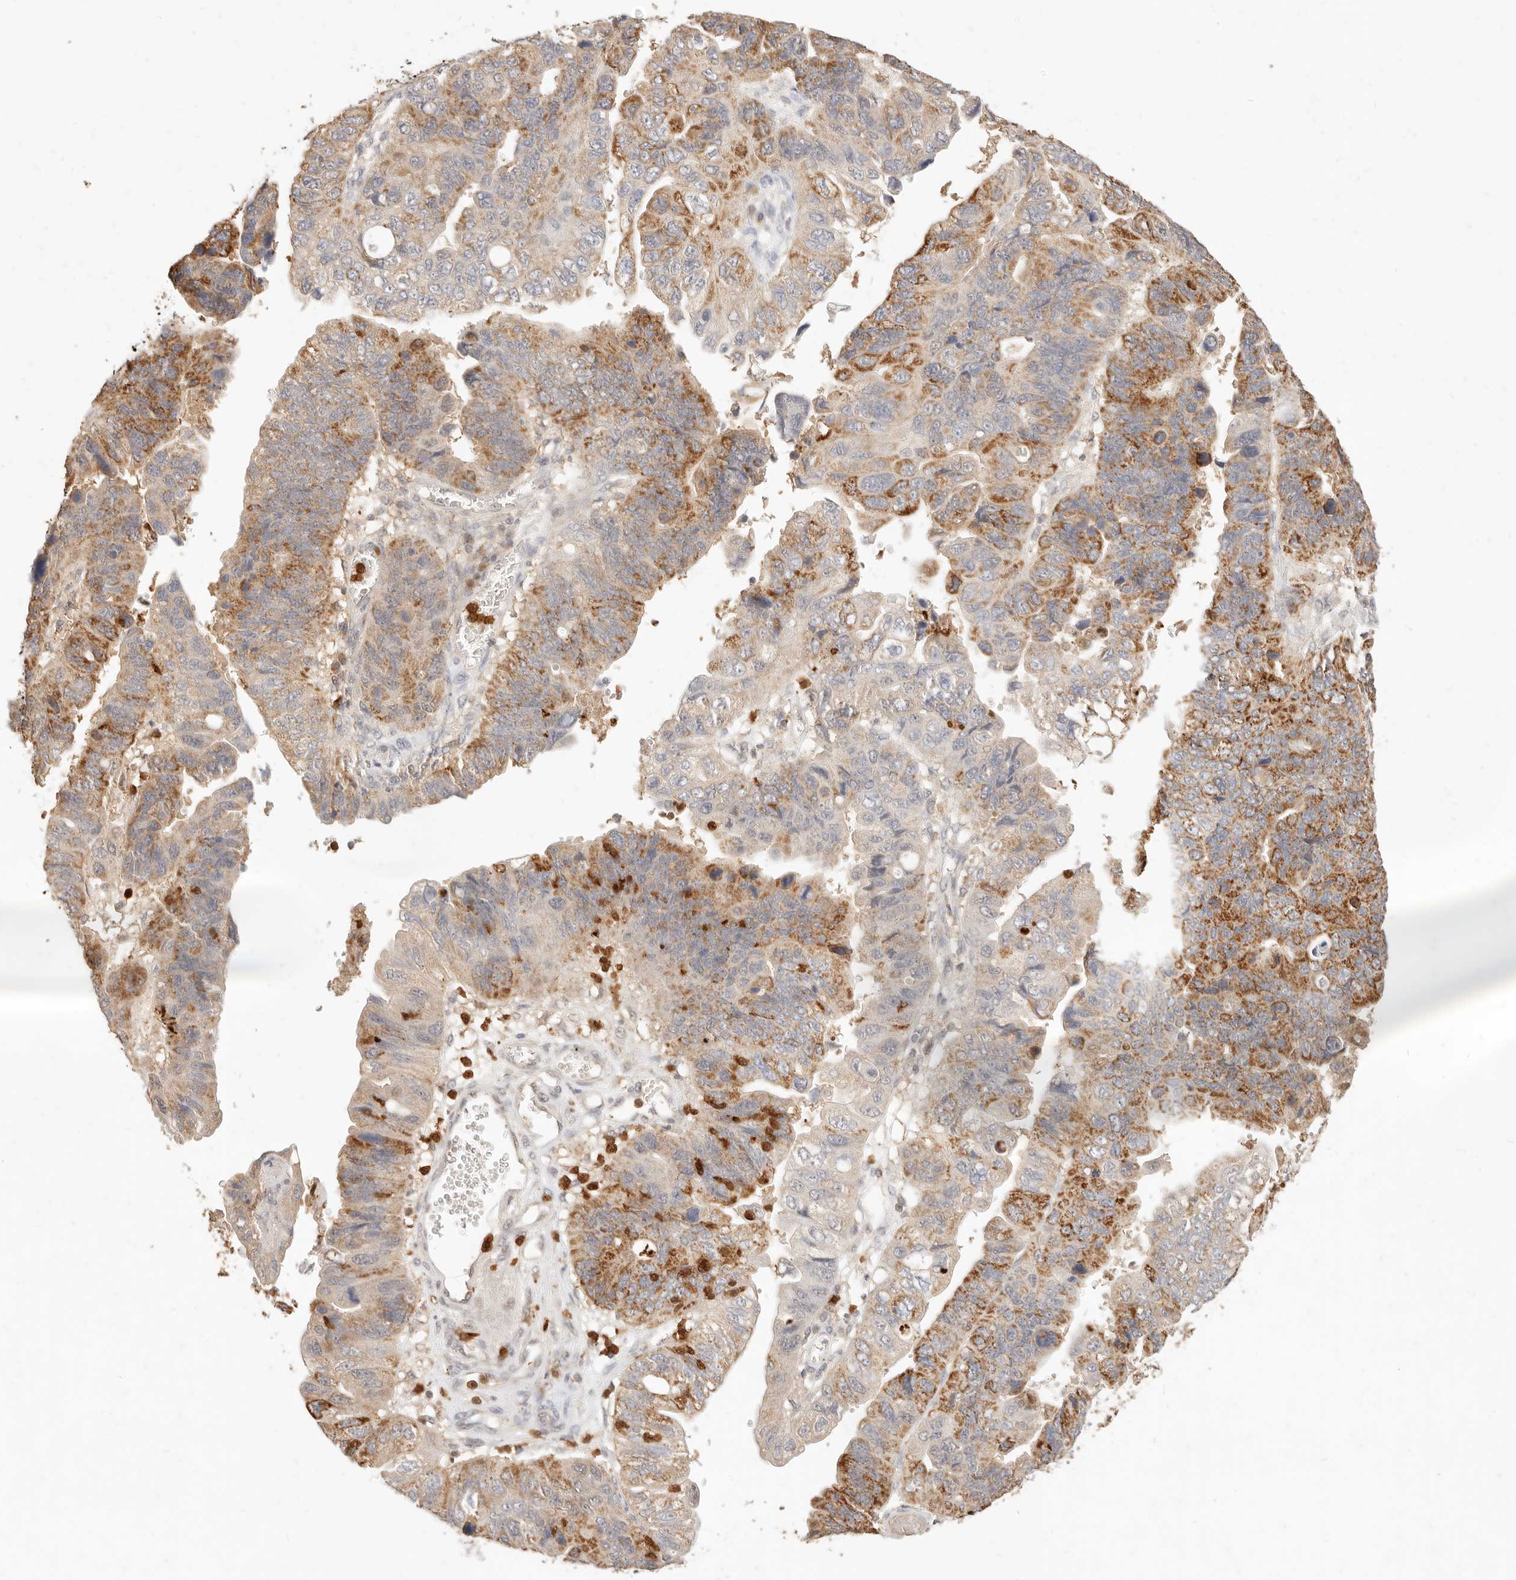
{"staining": {"intensity": "strong", "quantity": ">75%", "location": "cytoplasmic/membranous"}, "tissue": "stomach cancer", "cell_type": "Tumor cells", "image_type": "cancer", "snomed": [{"axis": "morphology", "description": "Adenocarcinoma, NOS"}, {"axis": "topography", "description": "Stomach"}], "caption": "An immunohistochemistry histopathology image of tumor tissue is shown. Protein staining in brown shows strong cytoplasmic/membranous positivity in stomach cancer (adenocarcinoma) within tumor cells. Using DAB (brown) and hematoxylin (blue) stains, captured at high magnification using brightfield microscopy.", "gene": "TMTC2", "patient": {"sex": "male", "age": 59}}